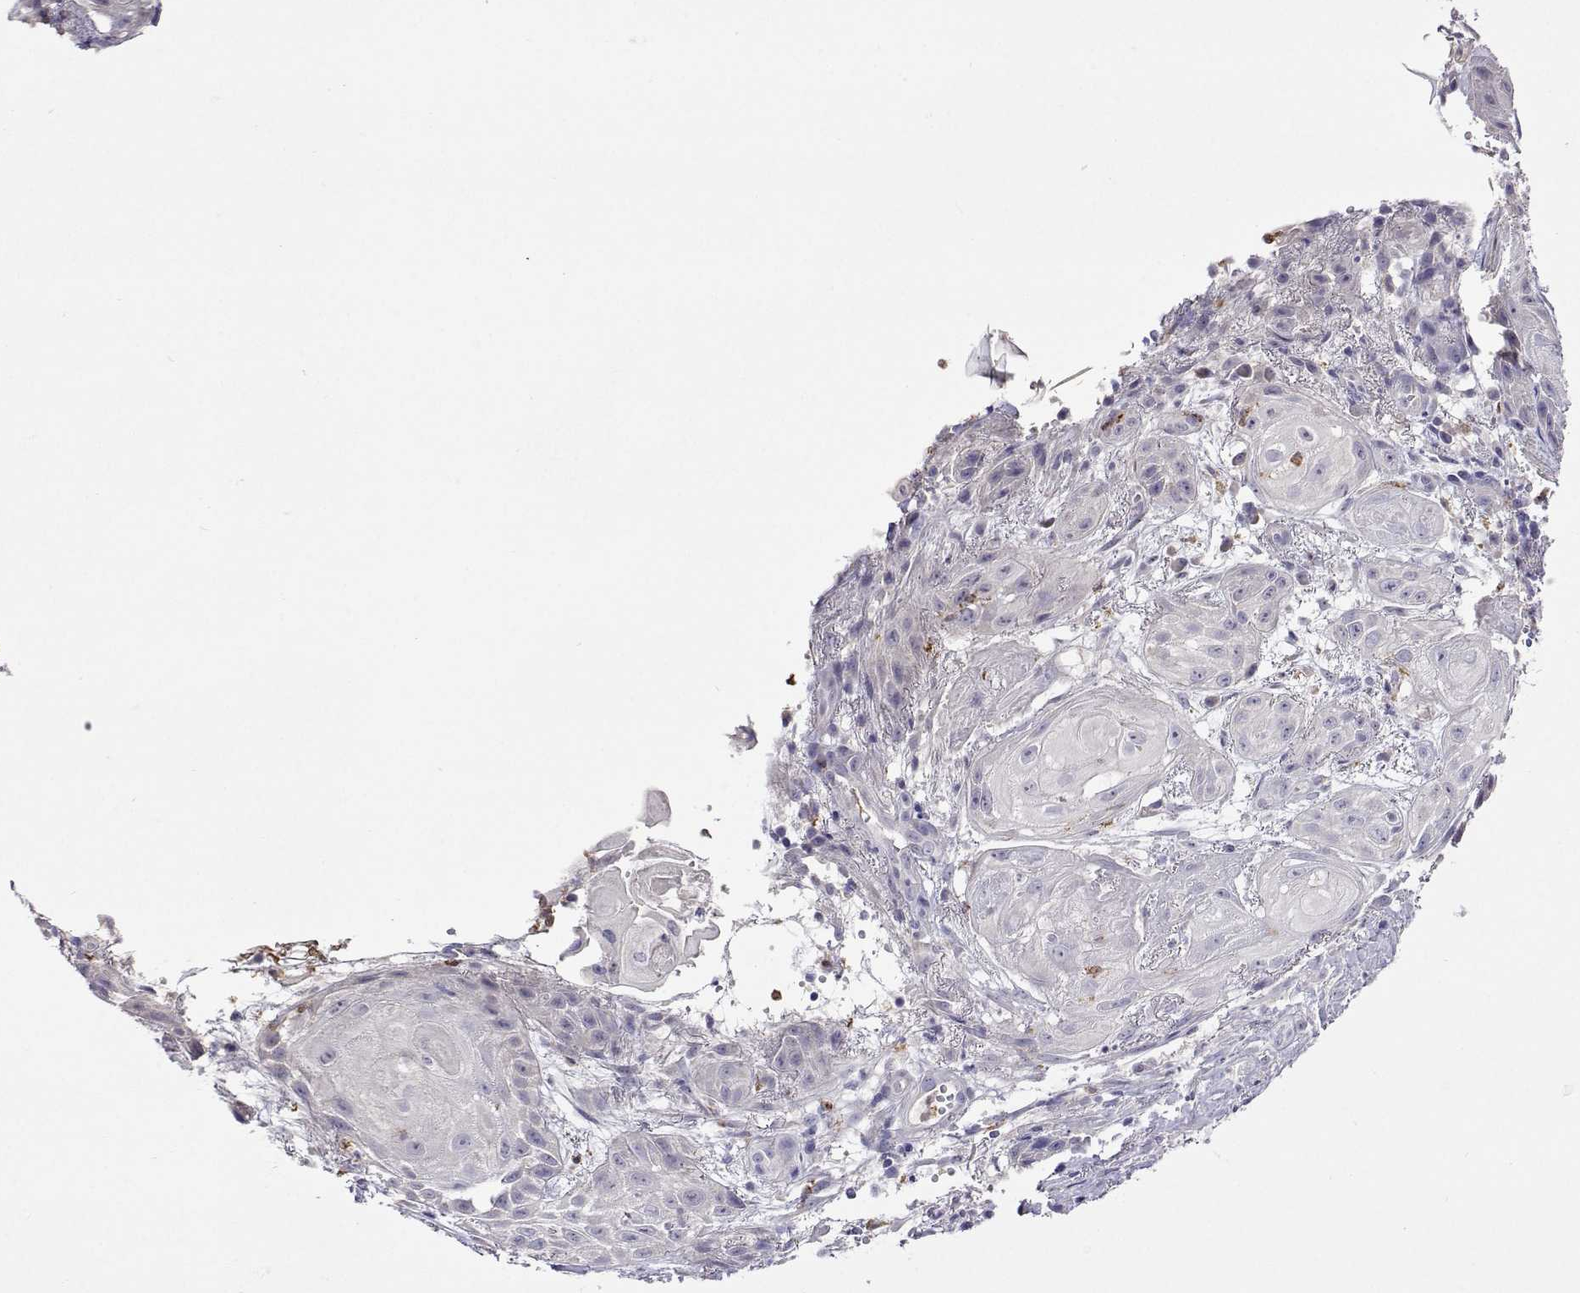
{"staining": {"intensity": "negative", "quantity": "none", "location": "none"}, "tissue": "skin cancer", "cell_type": "Tumor cells", "image_type": "cancer", "snomed": [{"axis": "morphology", "description": "Squamous cell carcinoma, NOS"}, {"axis": "topography", "description": "Skin"}], "caption": "The immunohistochemistry histopathology image has no significant expression in tumor cells of skin cancer tissue.", "gene": "SULT2A1", "patient": {"sex": "male", "age": 62}}